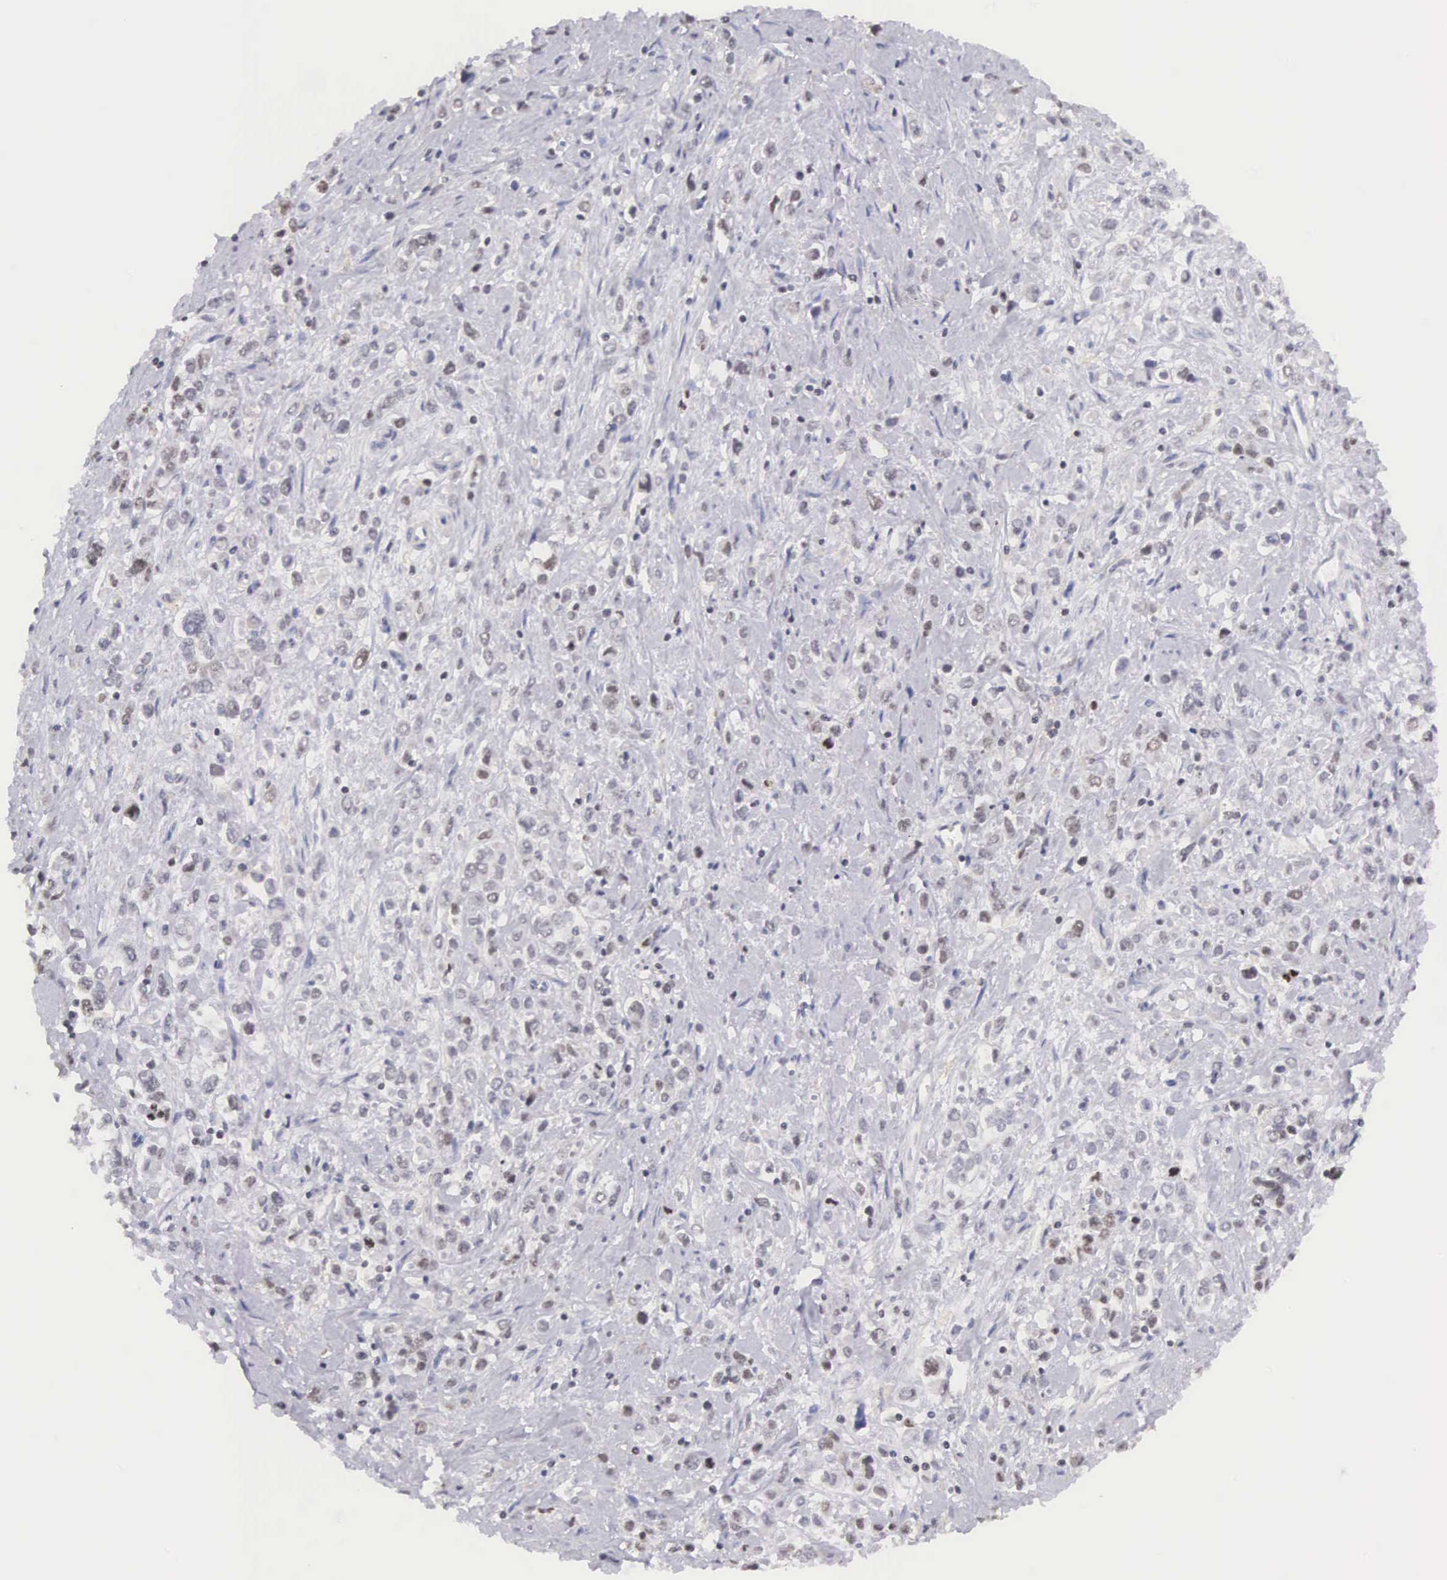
{"staining": {"intensity": "weak", "quantity": "<25%", "location": "nuclear"}, "tissue": "stomach cancer", "cell_type": "Tumor cells", "image_type": "cancer", "snomed": [{"axis": "morphology", "description": "Adenocarcinoma, NOS"}, {"axis": "topography", "description": "Stomach, upper"}], "caption": "Immunohistochemical staining of human stomach adenocarcinoma reveals no significant expression in tumor cells.", "gene": "VRK1", "patient": {"sex": "male", "age": 76}}